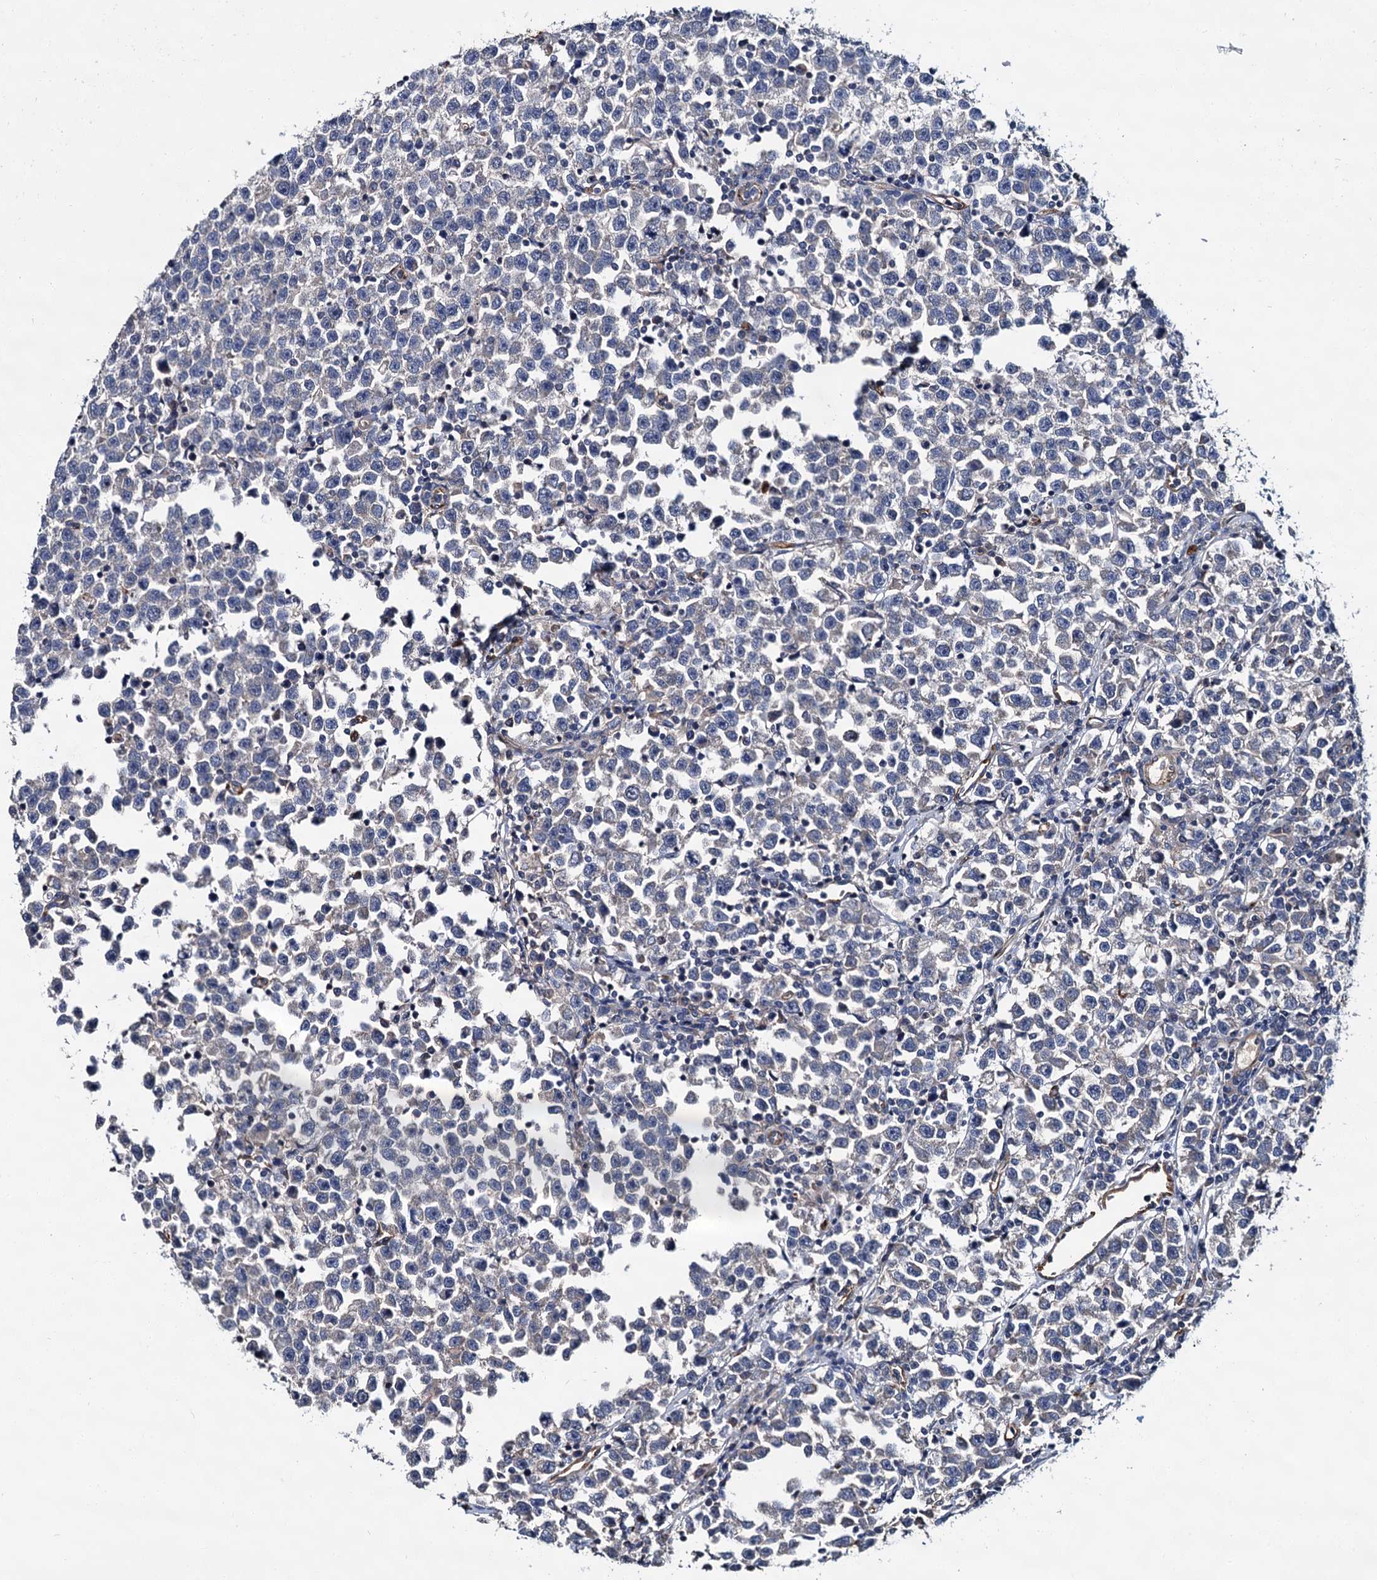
{"staining": {"intensity": "negative", "quantity": "none", "location": "none"}, "tissue": "testis cancer", "cell_type": "Tumor cells", "image_type": "cancer", "snomed": [{"axis": "morphology", "description": "Normal tissue, NOS"}, {"axis": "morphology", "description": "Seminoma, NOS"}, {"axis": "topography", "description": "Testis"}], "caption": "A high-resolution photomicrograph shows IHC staining of seminoma (testis), which reveals no significant positivity in tumor cells. Brightfield microscopy of IHC stained with DAB (3,3'-diaminobenzidine) (brown) and hematoxylin (blue), captured at high magnification.", "gene": "CACNA1C", "patient": {"sex": "male", "age": 43}}